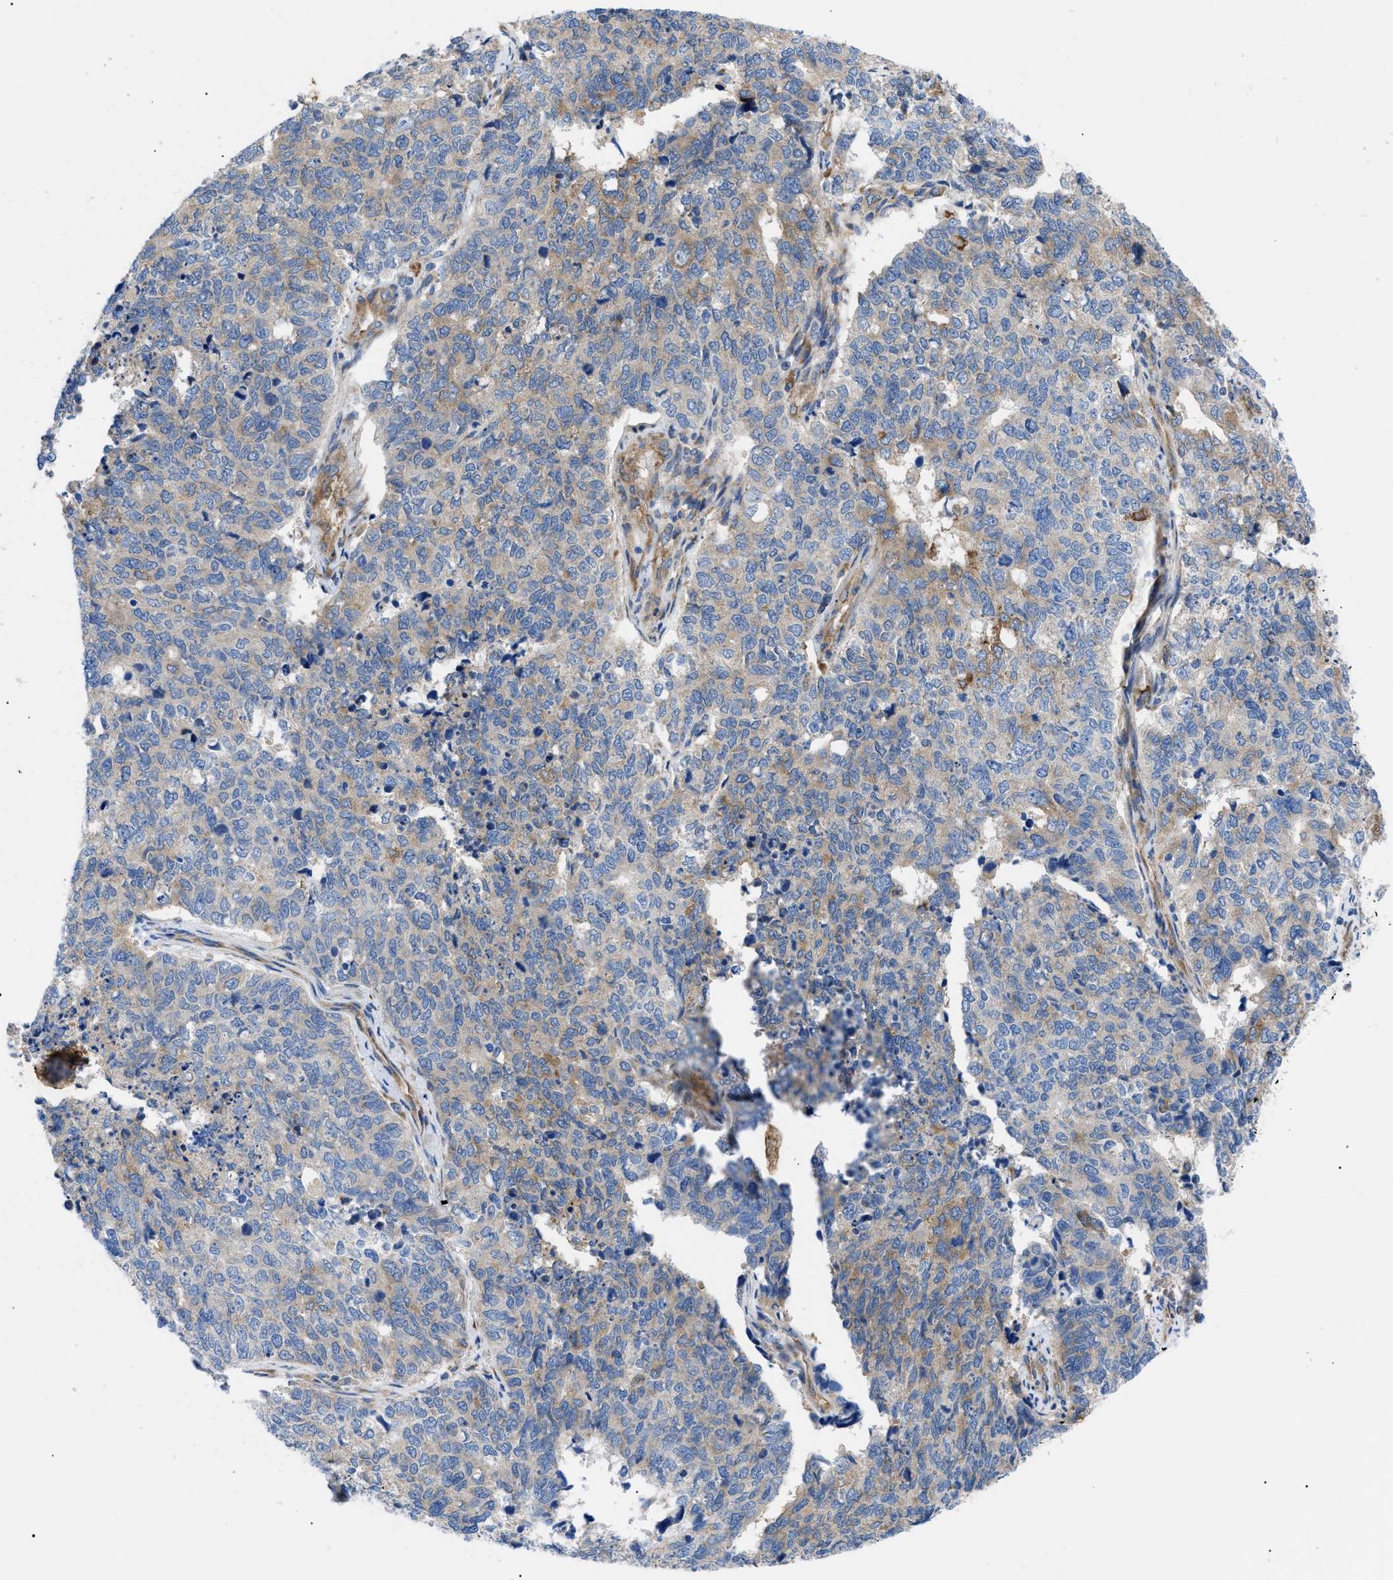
{"staining": {"intensity": "moderate", "quantity": "<25%", "location": "cytoplasmic/membranous"}, "tissue": "cervical cancer", "cell_type": "Tumor cells", "image_type": "cancer", "snomed": [{"axis": "morphology", "description": "Squamous cell carcinoma, NOS"}, {"axis": "topography", "description": "Cervix"}], "caption": "Cervical squamous cell carcinoma stained with a protein marker displays moderate staining in tumor cells.", "gene": "HSPB8", "patient": {"sex": "female", "age": 63}}